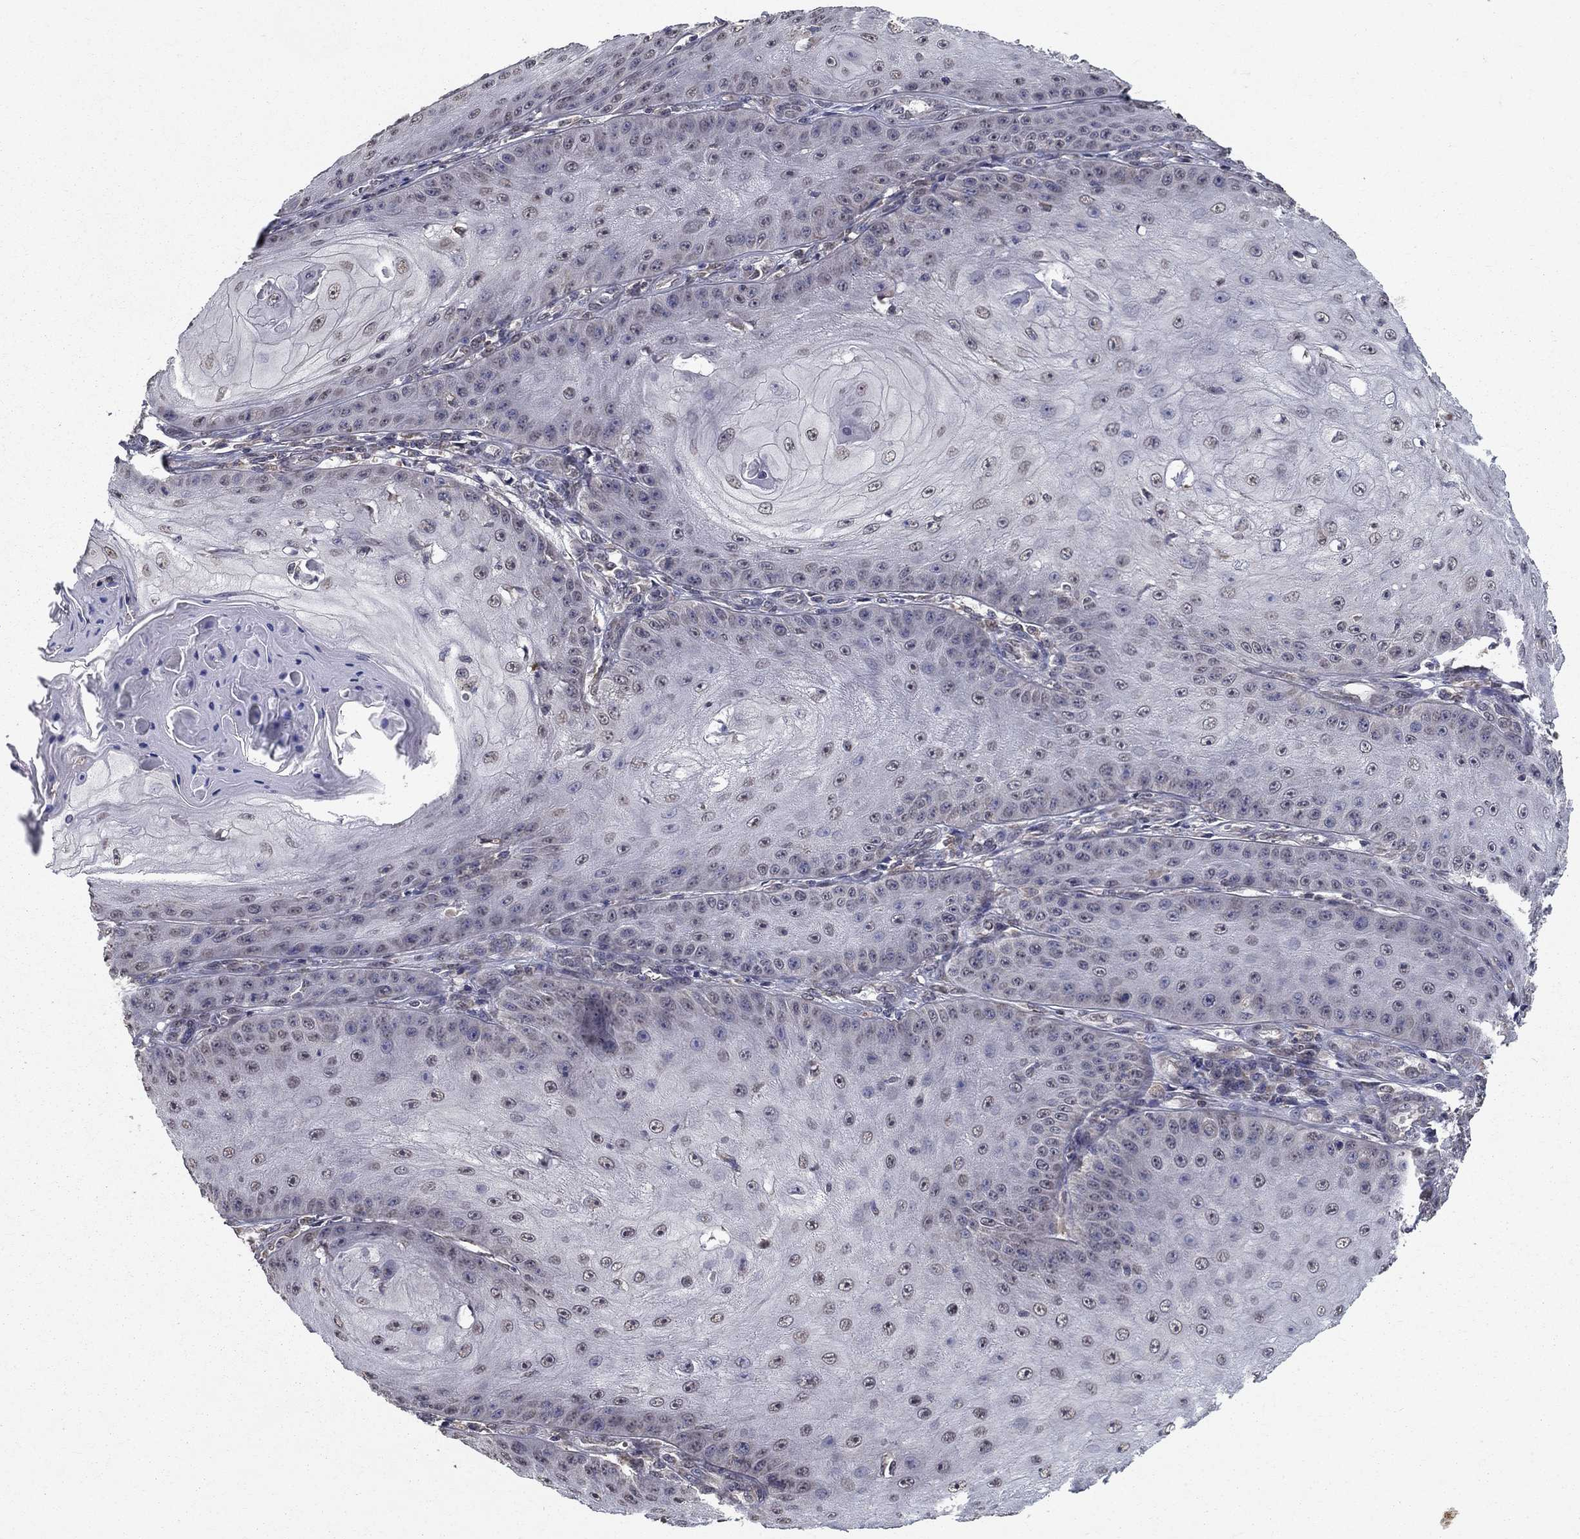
{"staining": {"intensity": "negative", "quantity": "none", "location": "none"}, "tissue": "skin cancer", "cell_type": "Tumor cells", "image_type": "cancer", "snomed": [{"axis": "morphology", "description": "Squamous cell carcinoma, NOS"}, {"axis": "topography", "description": "Skin"}], "caption": "Human skin cancer stained for a protein using IHC demonstrates no positivity in tumor cells.", "gene": "SLC2A13", "patient": {"sex": "male", "age": 70}}